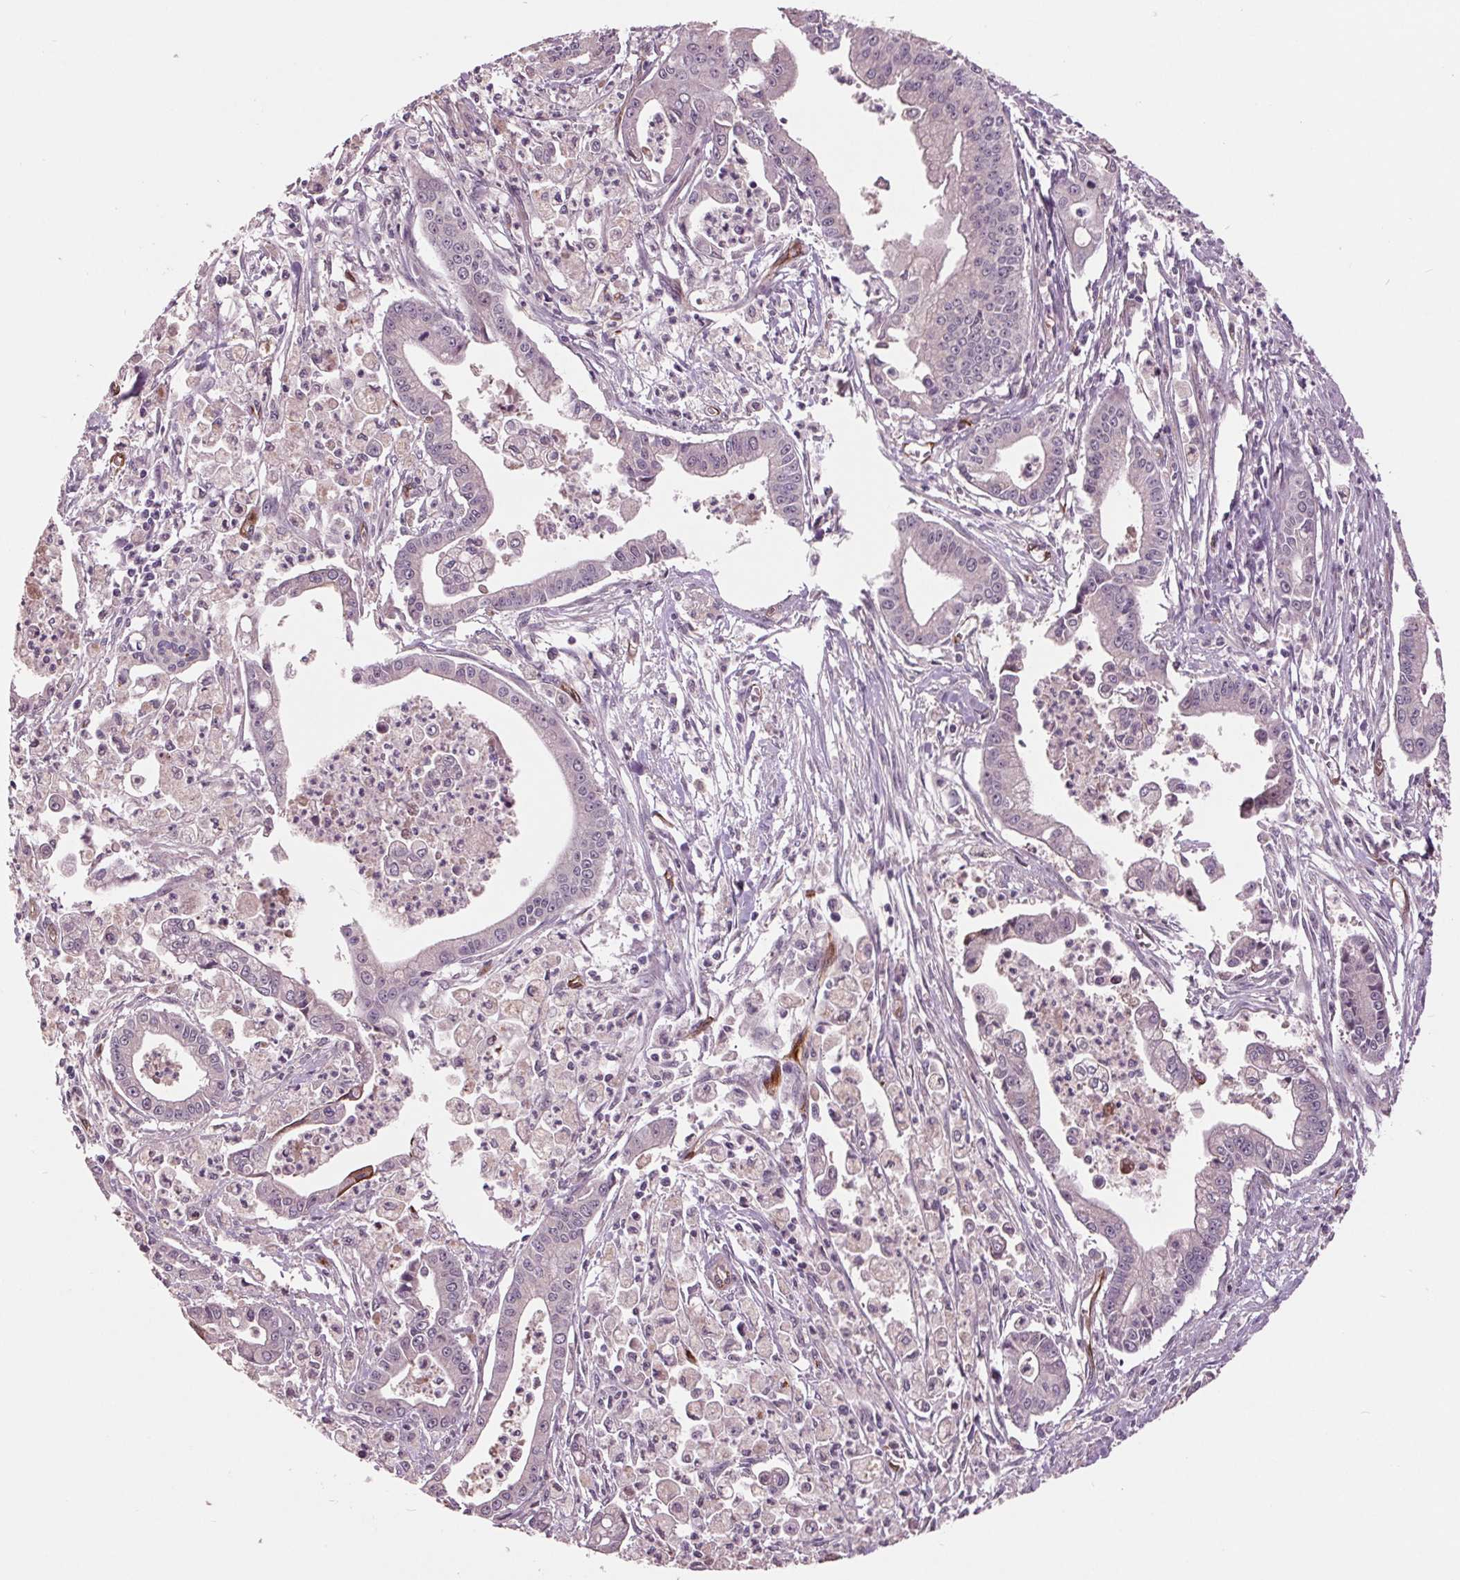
{"staining": {"intensity": "negative", "quantity": "none", "location": "none"}, "tissue": "pancreatic cancer", "cell_type": "Tumor cells", "image_type": "cancer", "snomed": [{"axis": "morphology", "description": "Adenocarcinoma, NOS"}, {"axis": "topography", "description": "Pancreas"}], "caption": "This image is of pancreatic adenocarcinoma stained with immunohistochemistry (IHC) to label a protein in brown with the nuclei are counter-stained blue. There is no expression in tumor cells.", "gene": "MAPK8", "patient": {"sex": "female", "age": 65}}